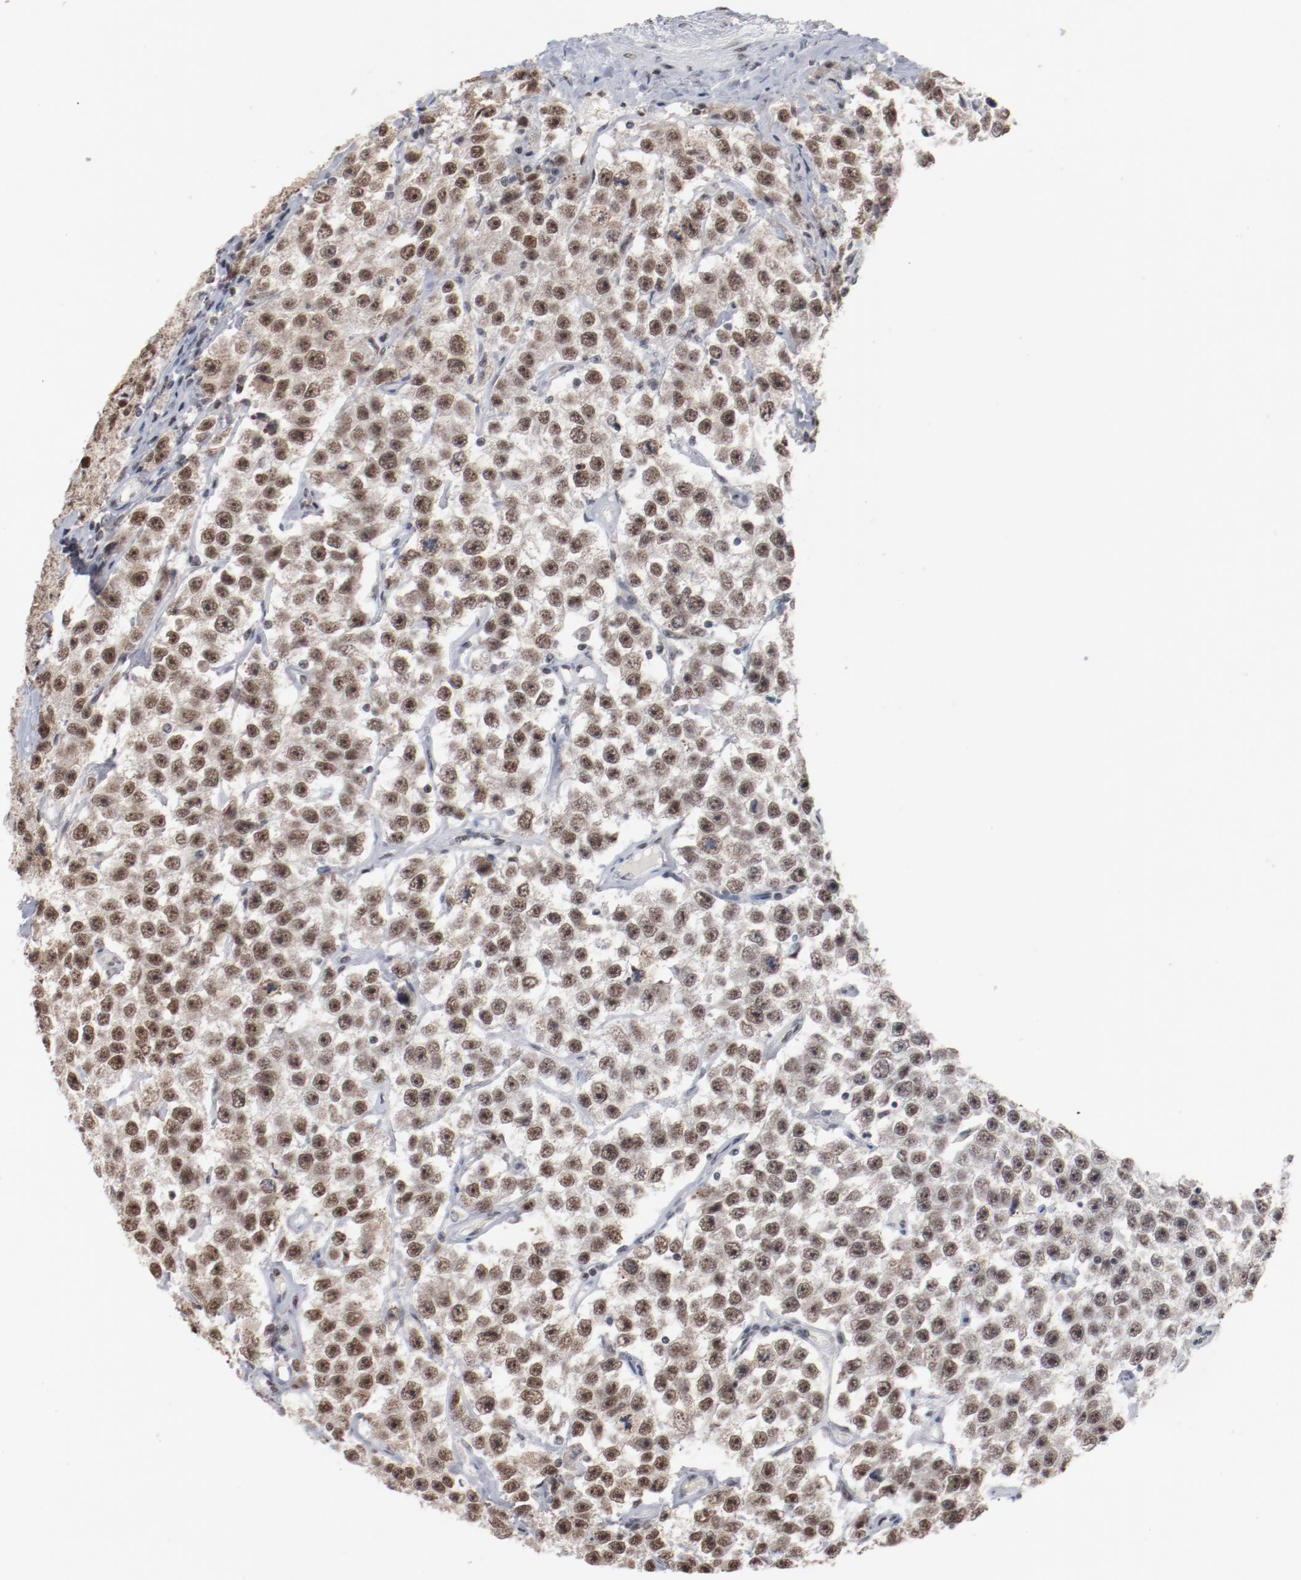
{"staining": {"intensity": "moderate", "quantity": ">75%", "location": "cytoplasmic/membranous,nuclear"}, "tissue": "testis cancer", "cell_type": "Tumor cells", "image_type": "cancer", "snomed": [{"axis": "morphology", "description": "Seminoma, NOS"}, {"axis": "topography", "description": "Testis"}], "caption": "This micrograph exhibits IHC staining of seminoma (testis), with medium moderate cytoplasmic/membranous and nuclear staining in approximately >75% of tumor cells.", "gene": "BUB3", "patient": {"sex": "male", "age": 52}}